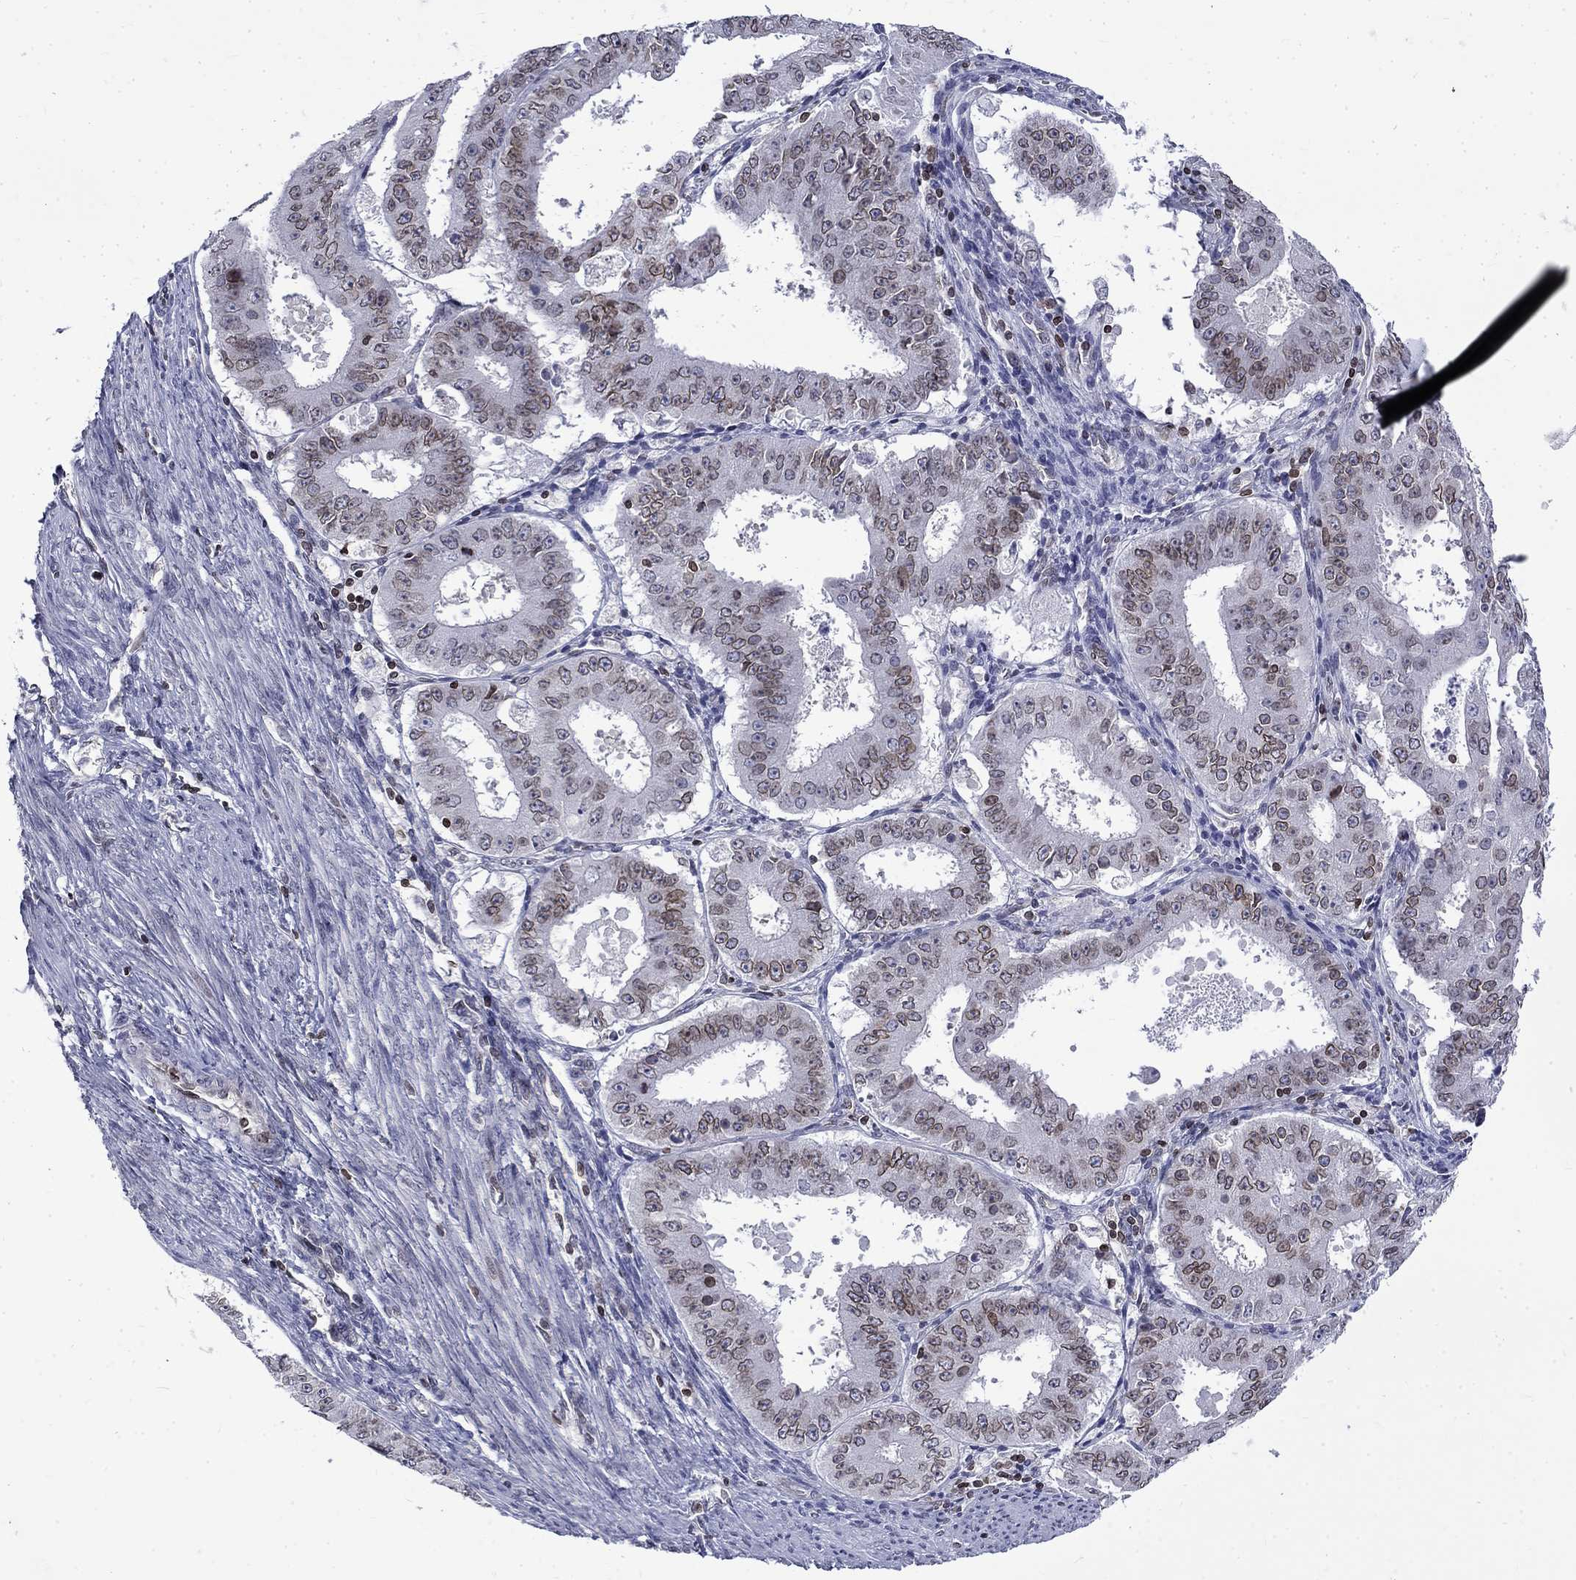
{"staining": {"intensity": "moderate", "quantity": "25%-75%", "location": "cytoplasmic/membranous,nuclear"}, "tissue": "ovarian cancer", "cell_type": "Tumor cells", "image_type": "cancer", "snomed": [{"axis": "morphology", "description": "Carcinoma, endometroid"}, {"axis": "topography", "description": "Ovary"}], "caption": "There is medium levels of moderate cytoplasmic/membranous and nuclear staining in tumor cells of ovarian endometroid carcinoma, as demonstrated by immunohistochemical staining (brown color).", "gene": "SLA", "patient": {"sex": "female", "age": 42}}